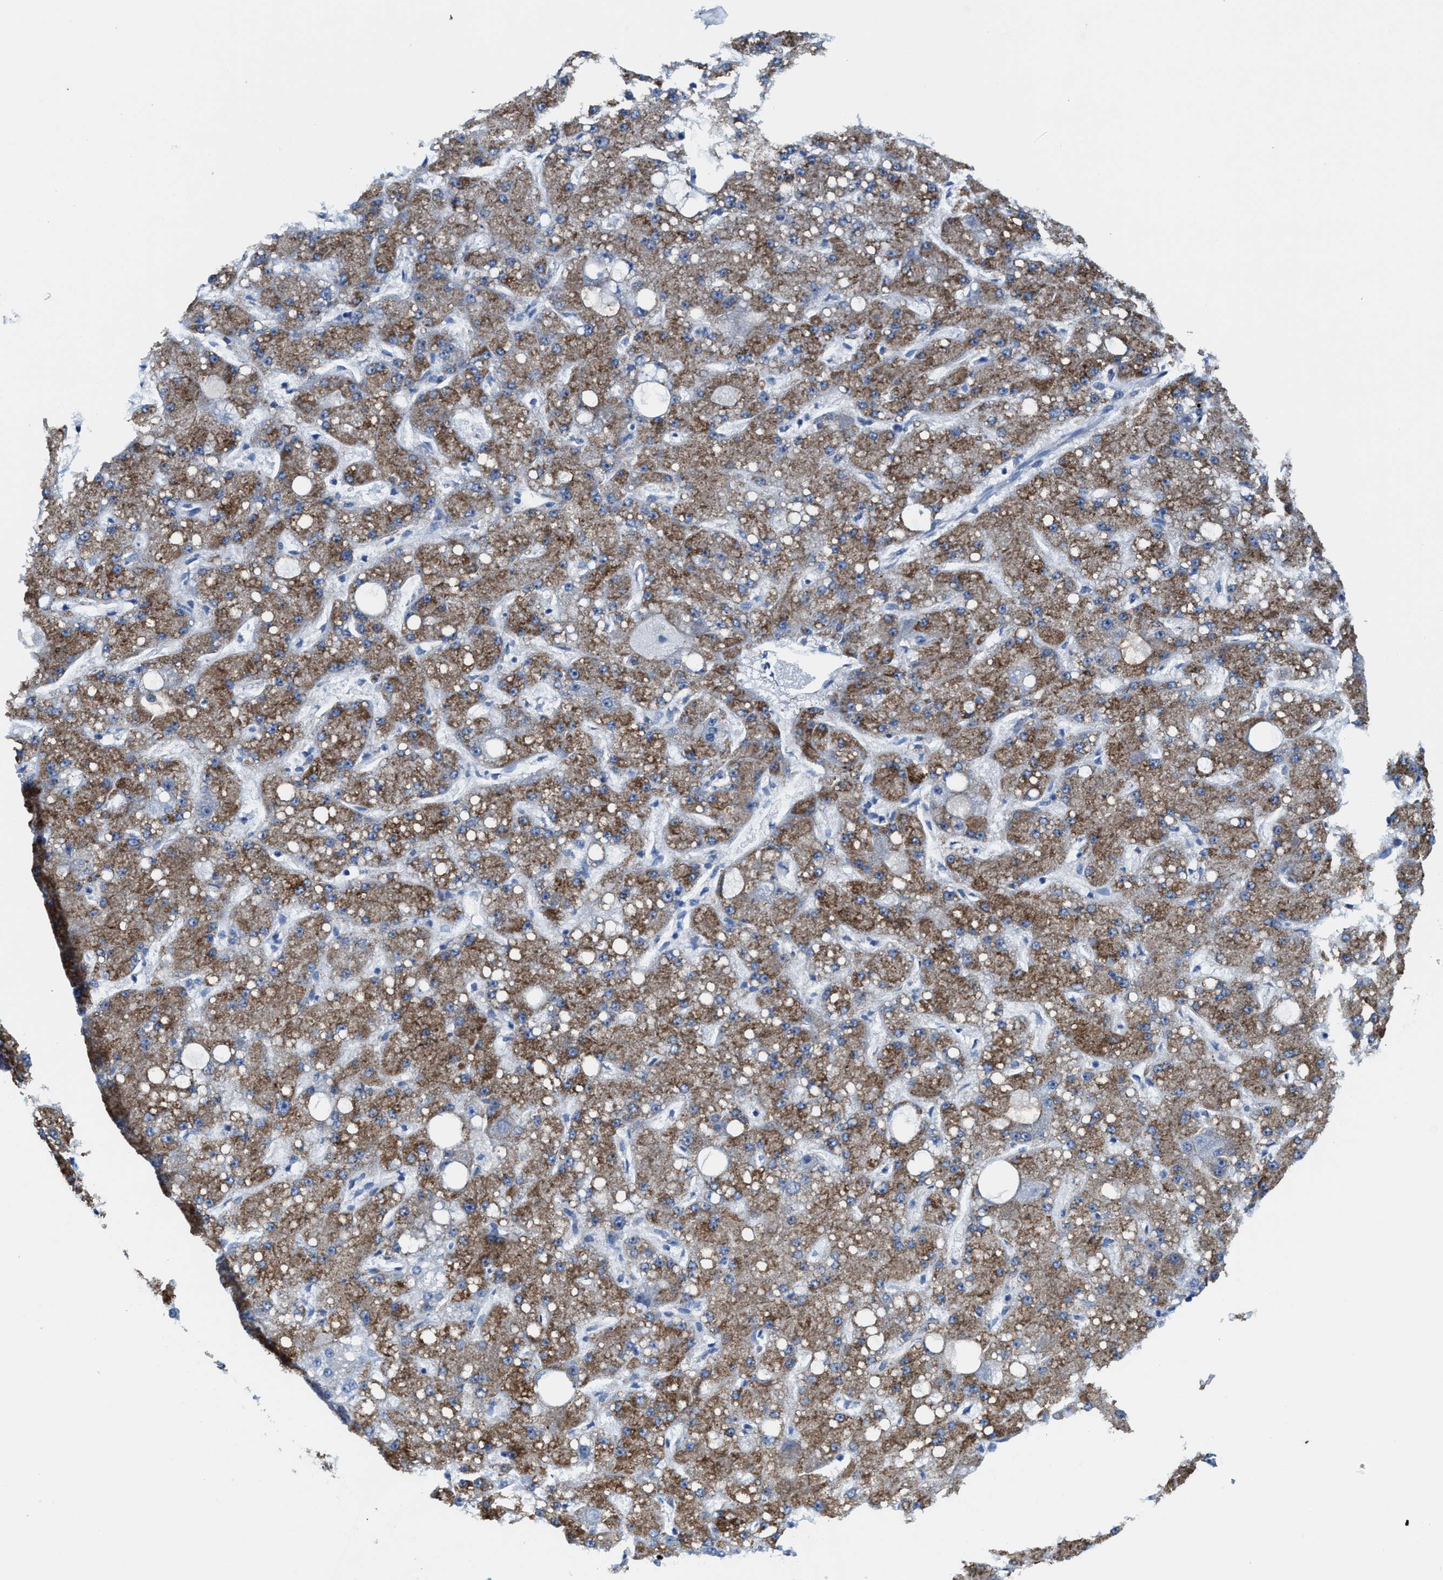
{"staining": {"intensity": "moderate", "quantity": "25%-75%", "location": "cytoplasmic/membranous"}, "tissue": "liver cancer", "cell_type": "Tumor cells", "image_type": "cancer", "snomed": [{"axis": "morphology", "description": "Carcinoma, Hepatocellular, NOS"}, {"axis": "topography", "description": "Liver"}], "caption": "Moderate cytoplasmic/membranous protein expression is appreciated in approximately 25%-75% of tumor cells in liver hepatocellular carcinoma.", "gene": "KIFC3", "patient": {"sex": "male", "age": 67}}